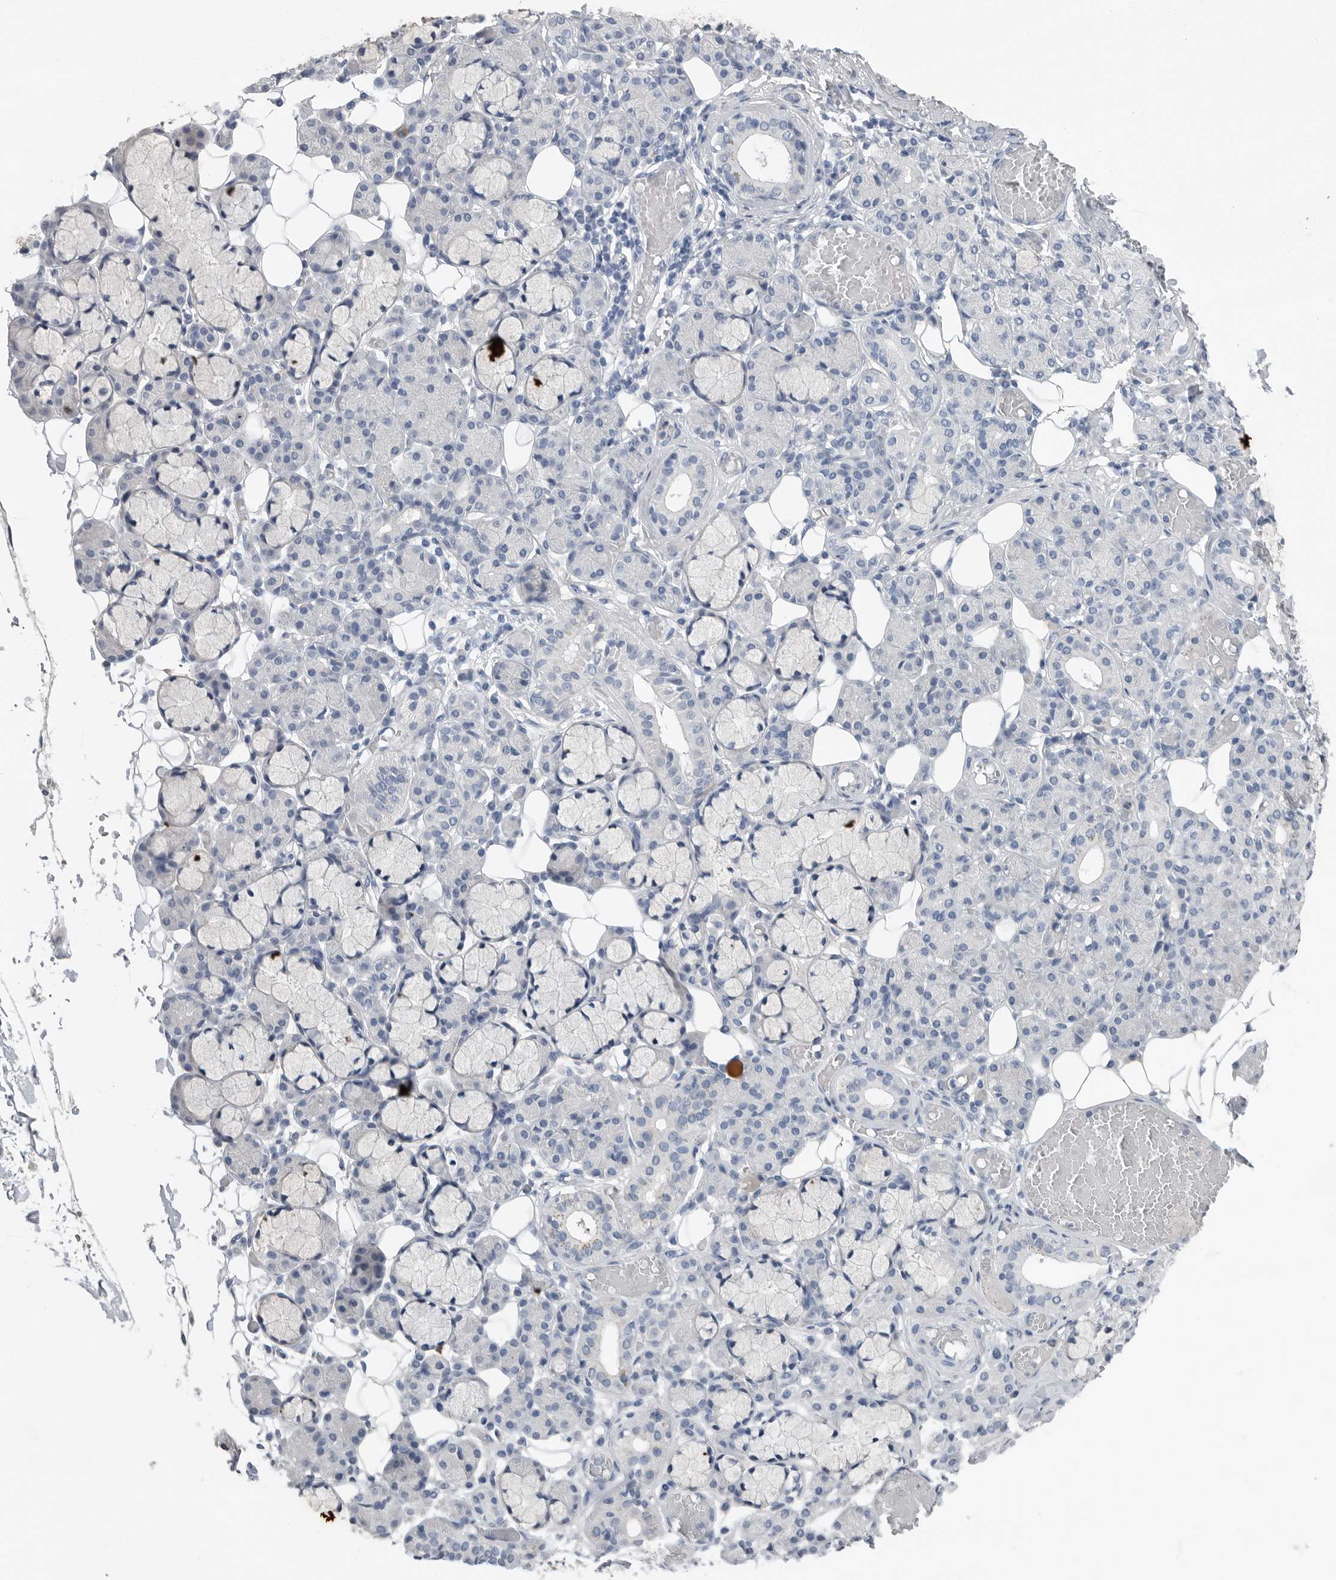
{"staining": {"intensity": "negative", "quantity": "none", "location": "none"}, "tissue": "salivary gland", "cell_type": "Glandular cells", "image_type": "normal", "snomed": [{"axis": "morphology", "description": "Normal tissue, NOS"}, {"axis": "topography", "description": "Salivary gland"}], "caption": "Immunohistochemistry (IHC) histopathology image of normal human salivary gland stained for a protein (brown), which reveals no staining in glandular cells. Brightfield microscopy of immunohistochemistry stained with DAB (brown) and hematoxylin (blue), captured at high magnification.", "gene": "SCP2", "patient": {"sex": "male", "age": 63}}